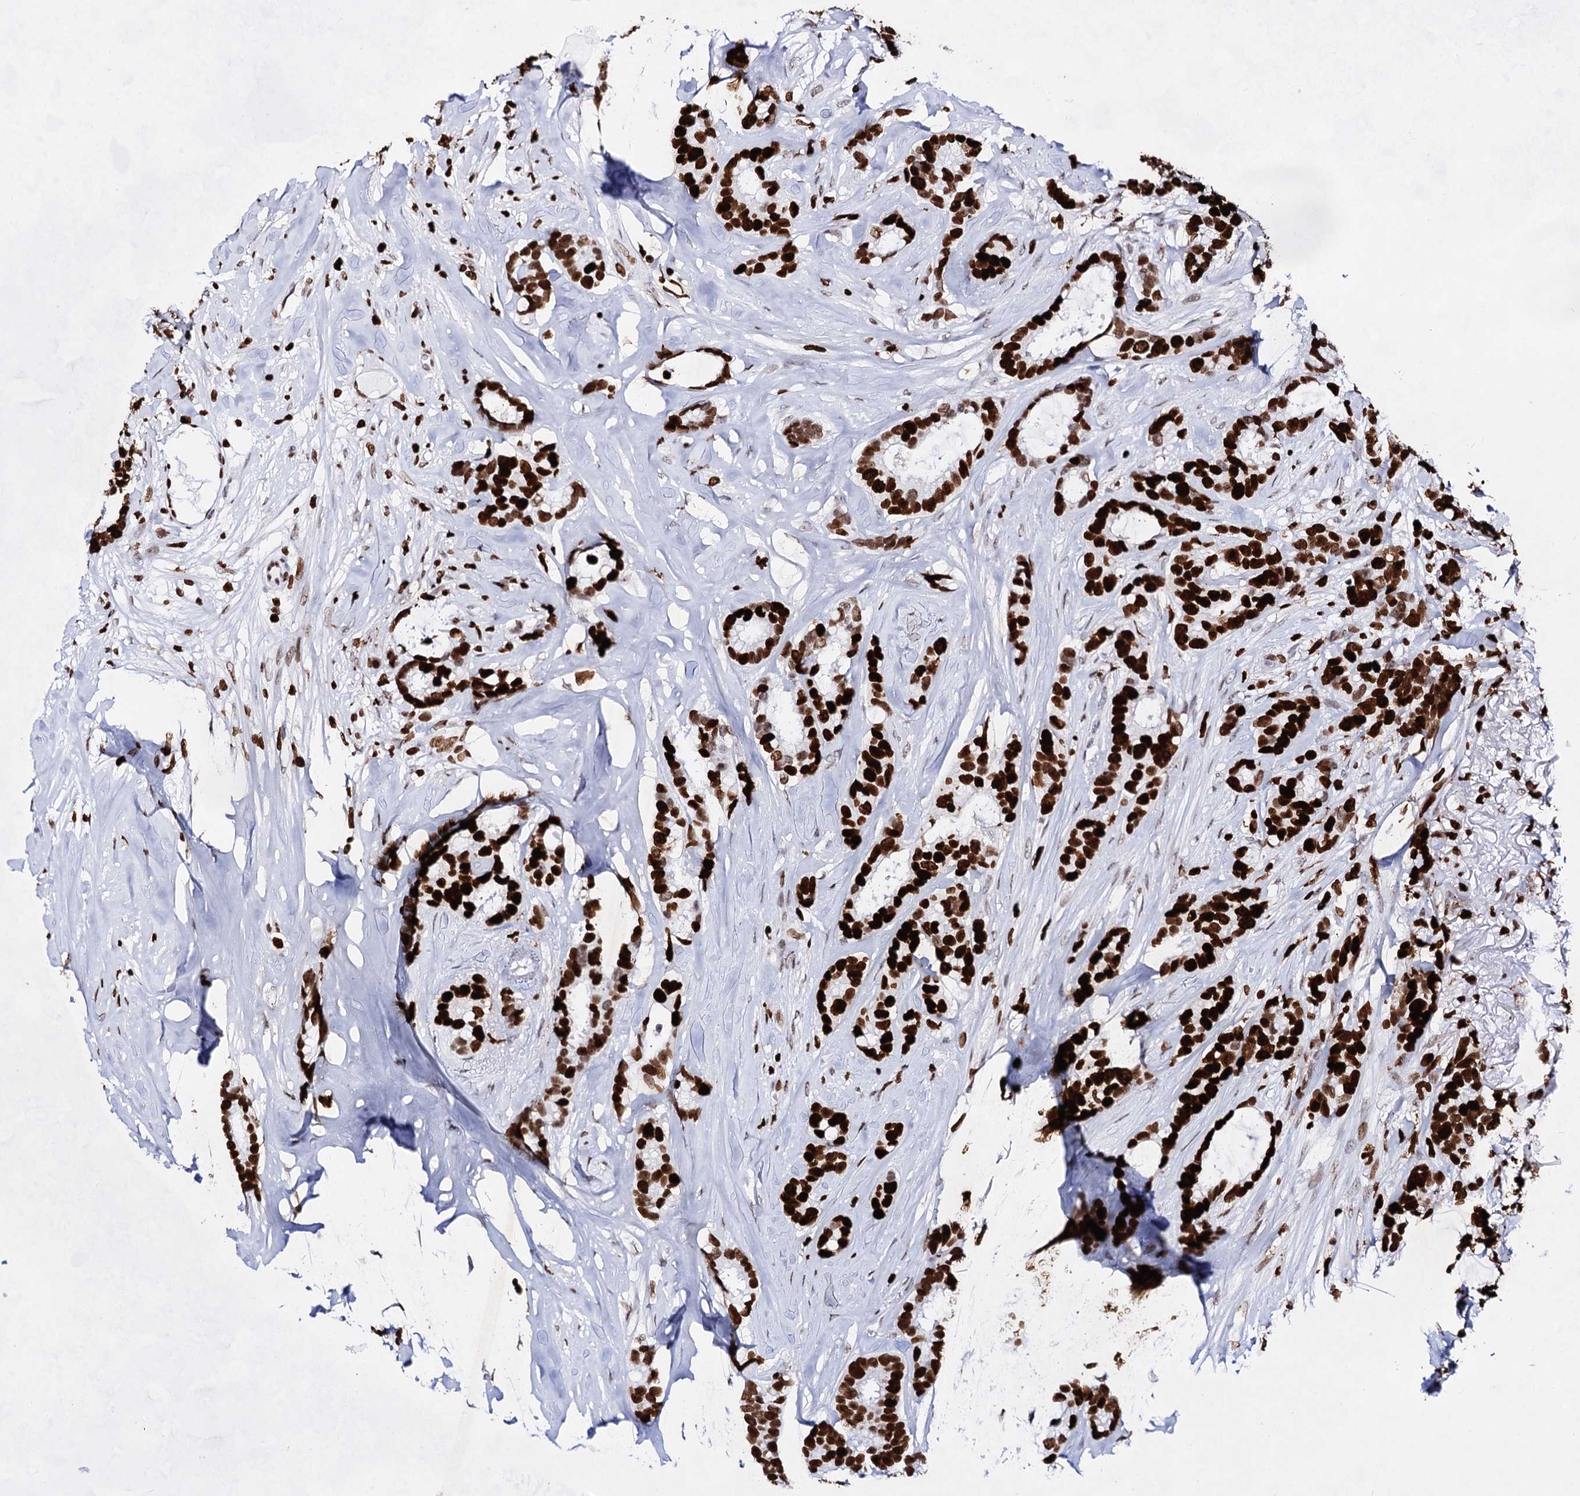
{"staining": {"intensity": "strong", "quantity": ">75%", "location": "nuclear"}, "tissue": "breast cancer", "cell_type": "Tumor cells", "image_type": "cancer", "snomed": [{"axis": "morphology", "description": "Duct carcinoma"}, {"axis": "topography", "description": "Breast"}], "caption": "Breast intraductal carcinoma was stained to show a protein in brown. There is high levels of strong nuclear staining in about >75% of tumor cells.", "gene": "HMGB2", "patient": {"sex": "female", "age": 87}}